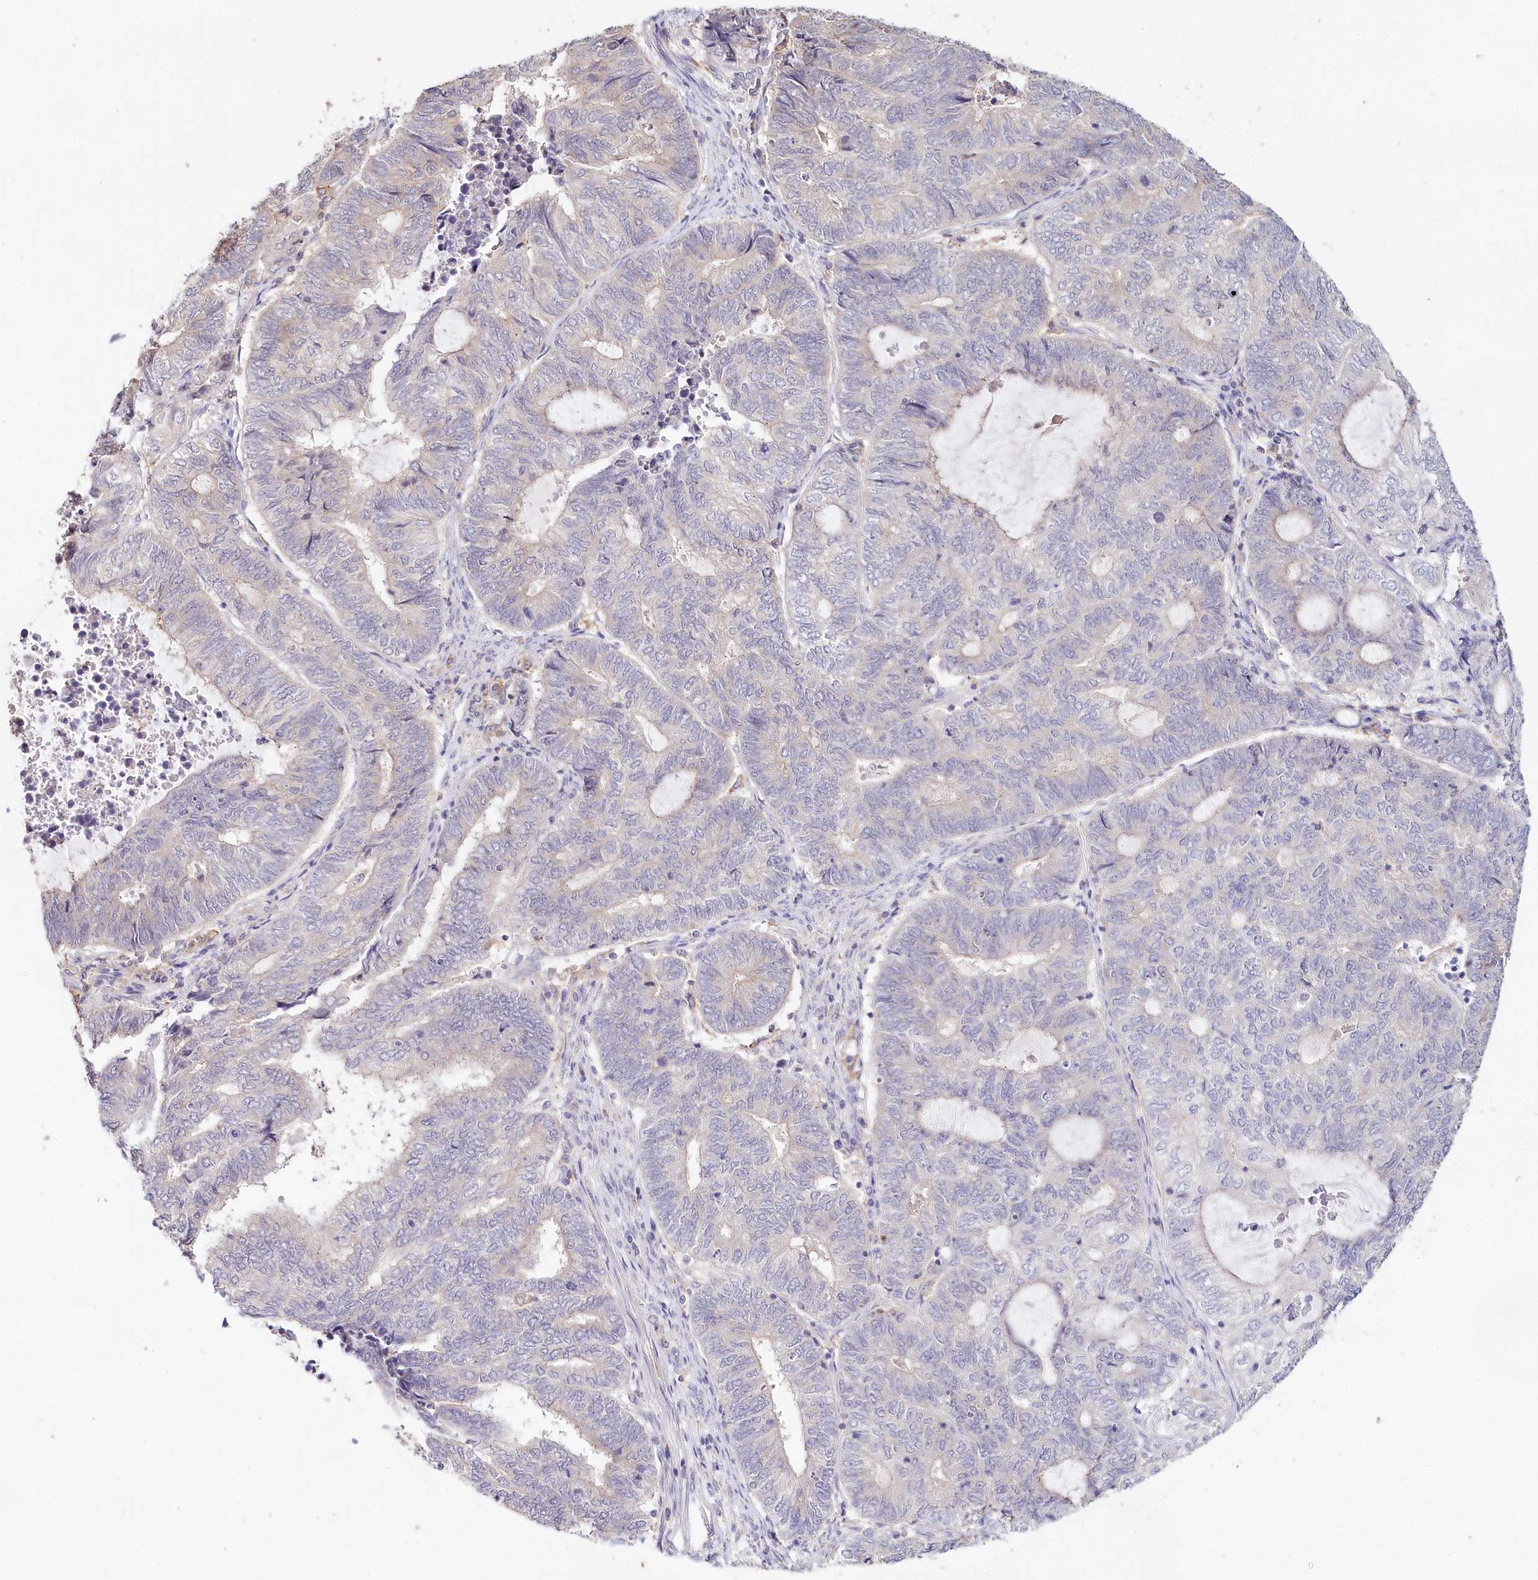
{"staining": {"intensity": "negative", "quantity": "none", "location": "none"}, "tissue": "endometrial cancer", "cell_type": "Tumor cells", "image_type": "cancer", "snomed": [{"axis": "morphology", "description": "Adenocarcinoma, NOS"}, {"axis": "topography", "description": "Uterus"}, {"axis": "topography", "description": "Endometrium"}], "caption": "High magnification brightfield microscopy of adenocarcinoma (endometrial) stained with DAB (3,3'-diaminobenzidine) (brown) and counterstained with hematoxylin (blue): tumor cells show no significant staining. (DAB (3,3'-diaminobenzidine) IHC visualized using brightfield microscopy, high magnification).", "gene": "DAPK1", "patient": {"sex": "female", "age": 70}}